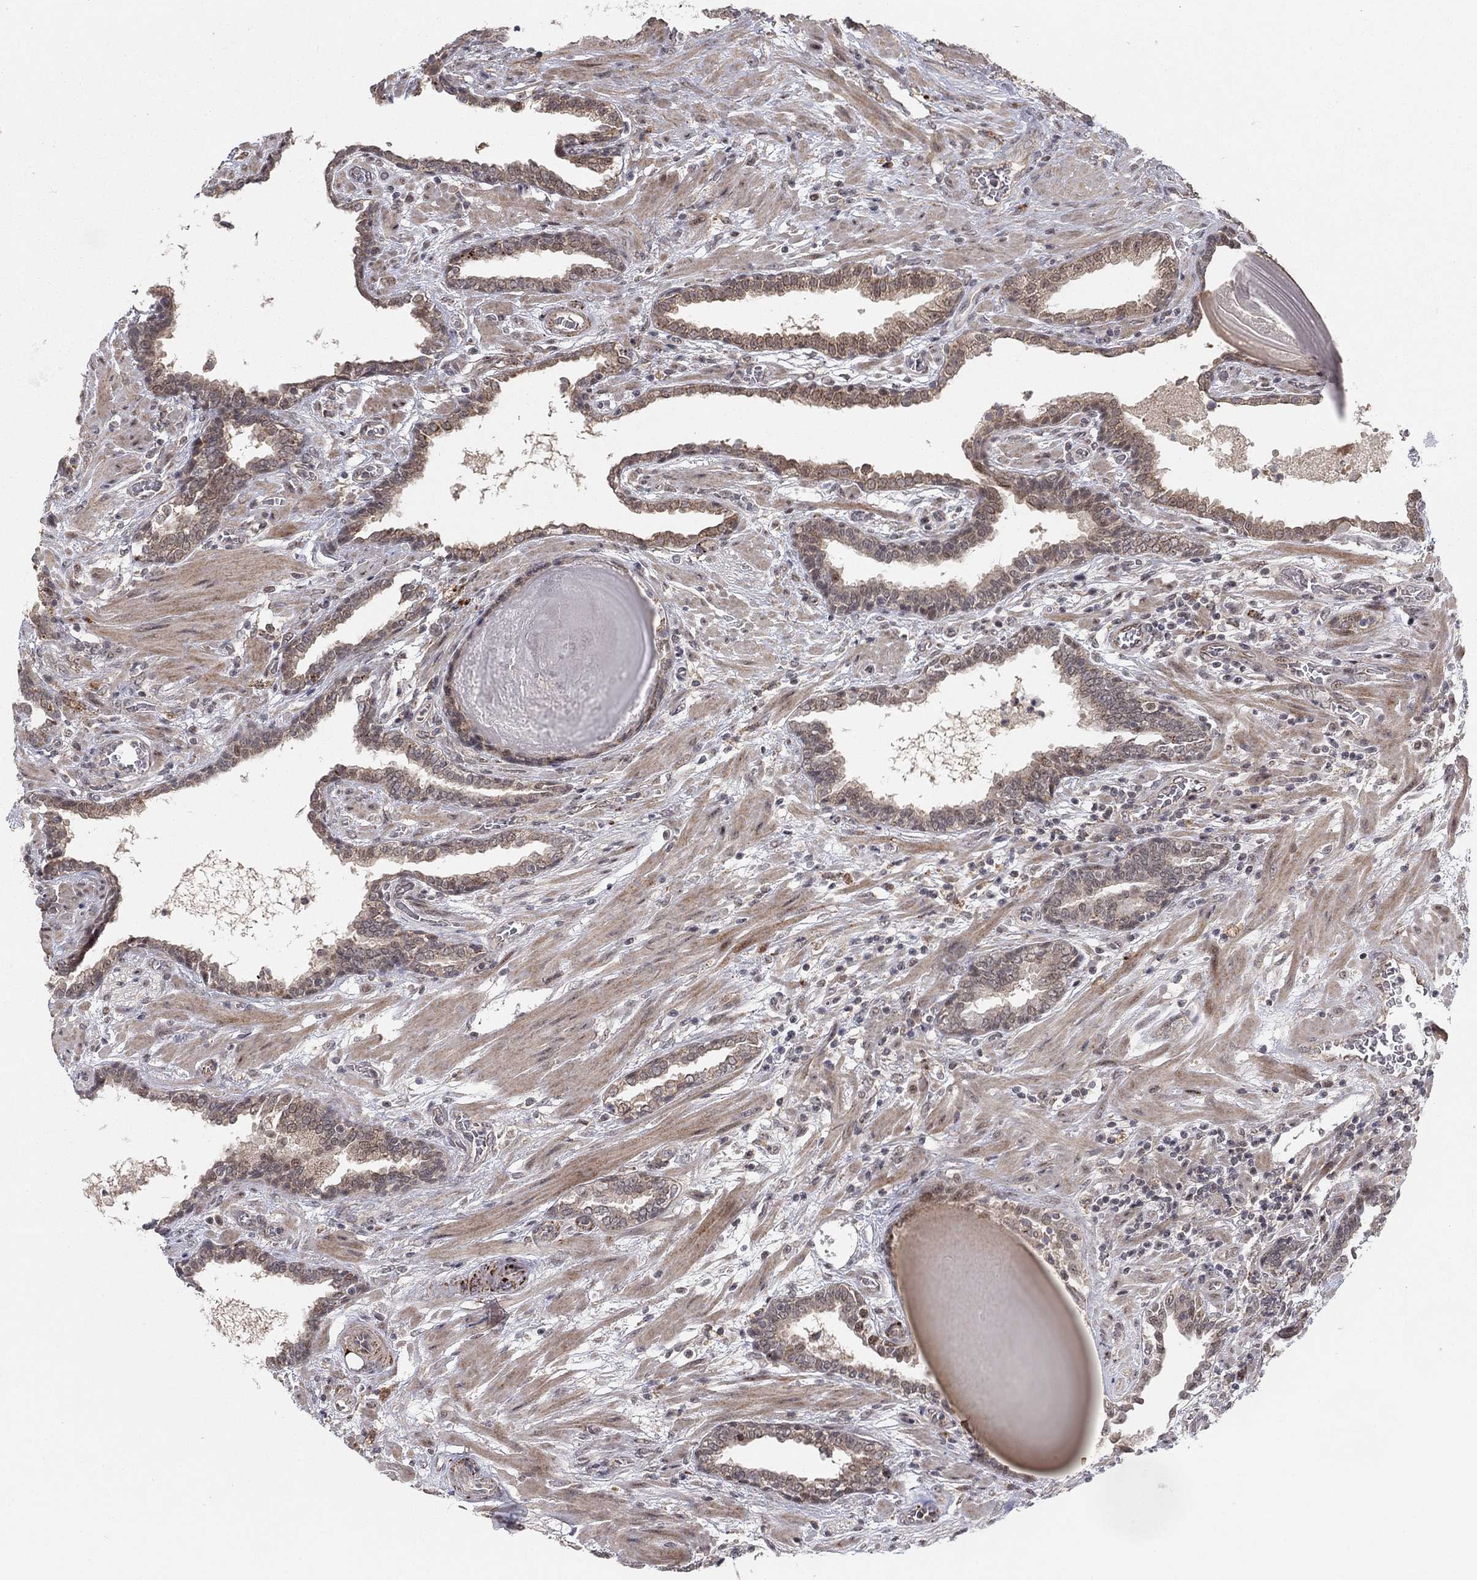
{"staining": {"intensity": "weak", "quantity": ">75%", "location": "cytoplasmic/membranous"}, "tissue": "prostate cancer", "cell_type": "Tumor cells", "image_type": "cancer", "snomed": [{"axis": "morphology", "description": "Adenocarcinoma, Low grade"}, {"axis": "topography", "description": "Prostate"}], "caption": "Immunohistochemistry (IHC) (DAB (3,3'-diaminobenzidine)) staining of human prostate low-grade adenocarcinoma exhibits weak cytoplasmic/membranous protein expression in about >75% of tumor cells.", "gene": "ZNF395", "patient": {"sex": "male", "age": 69}}